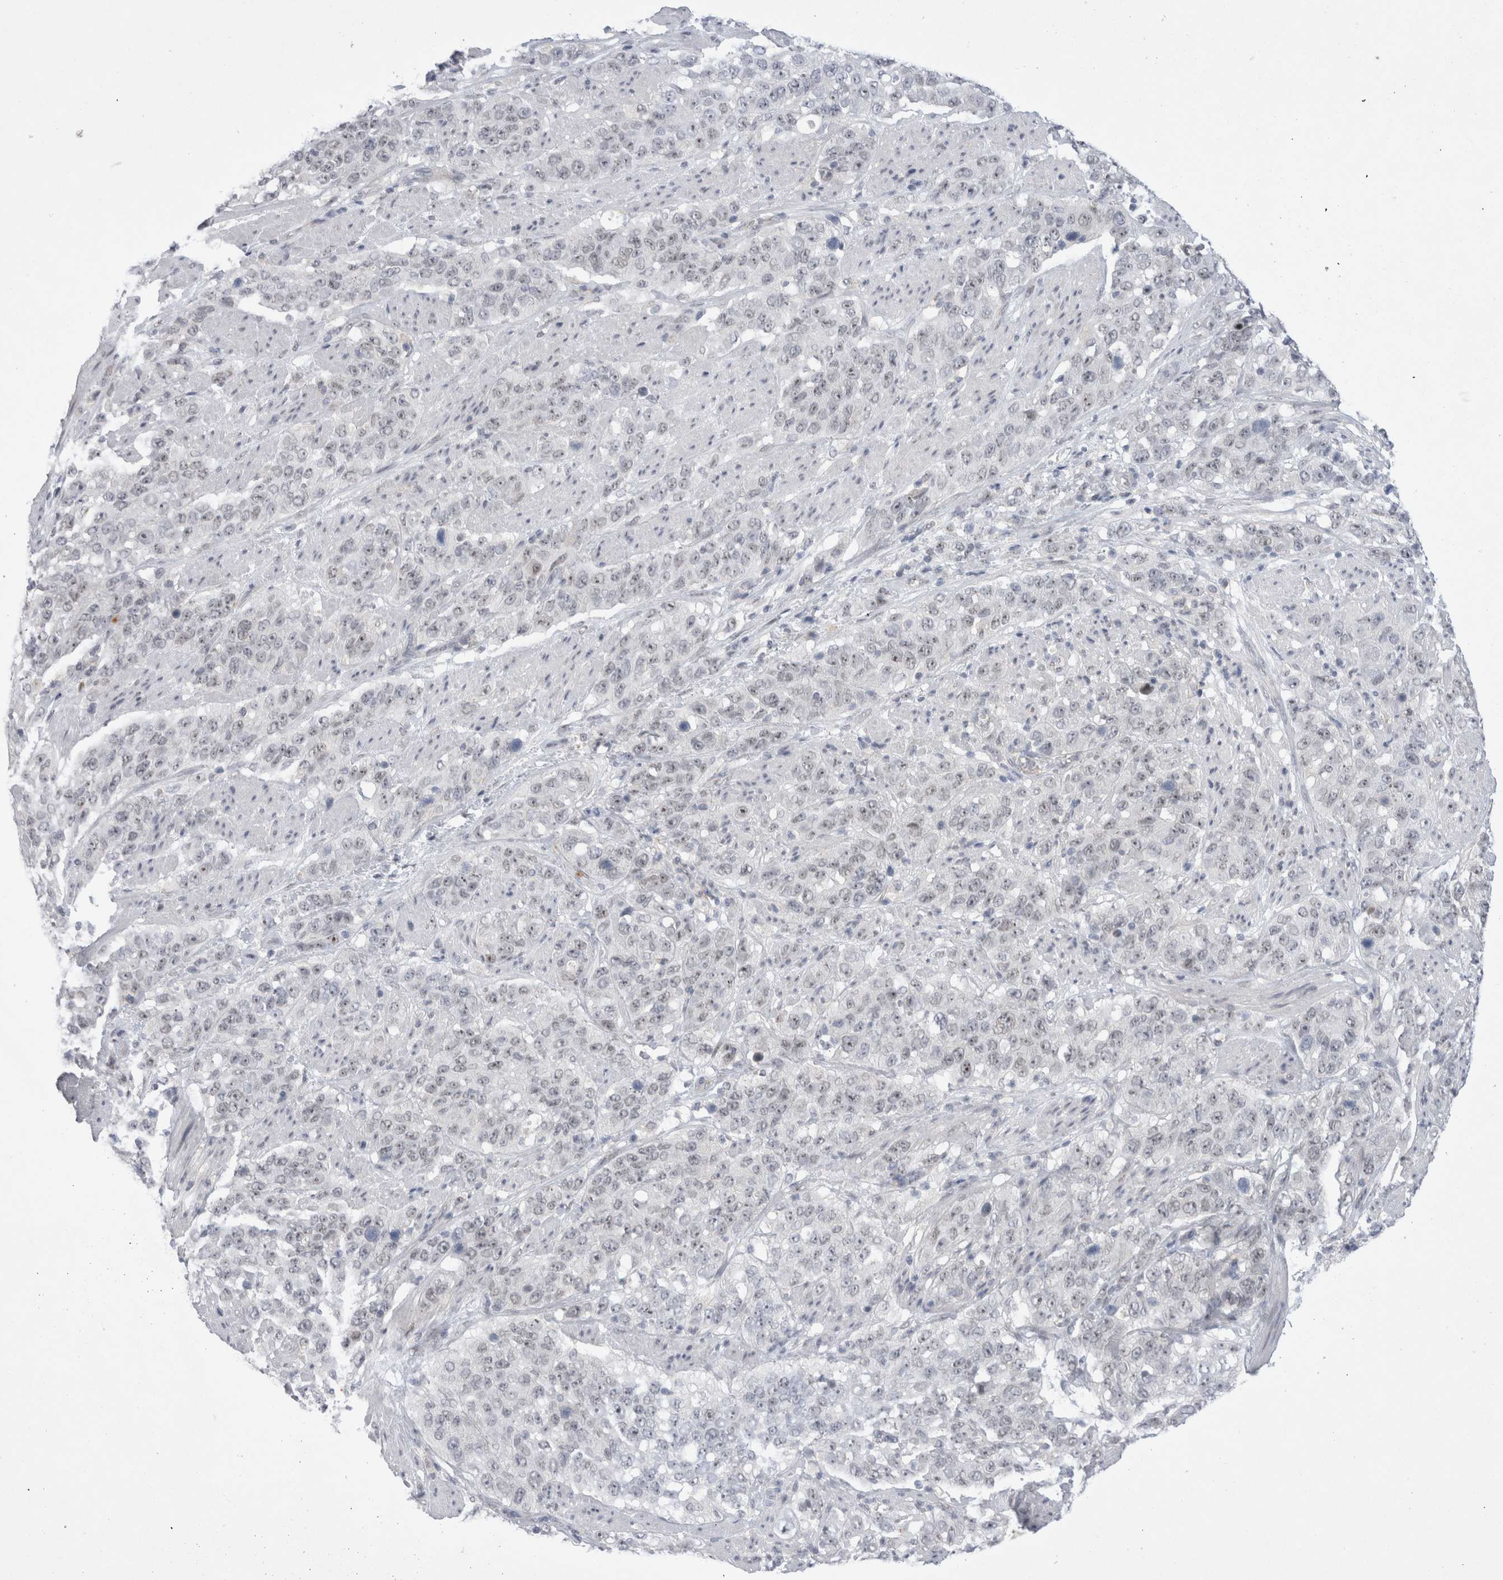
{"staining": {"intensity": "weak", "quantity": "25%-75%", "location": "nuclear"}, "tissue": "stomach cancer", "cell_type": "Tumor cells", "image_type": "cancer", "snomed": [{"axis": "morphology", "description": "Adenocarcinoma, NOS"}, {"axis": "topography", "description": "Stomach"}], "caption": "Protein expression analysis of human stomach adenocarcinoma reveals weak nuclear expression in about 25%-75% of tumor cells. (DAB (3,3'-diaminobenzidine) IHC with brightfield microscopy, high magnification).", "gene": "CERS5", "patient": {"sex": "male", "age": 48}}